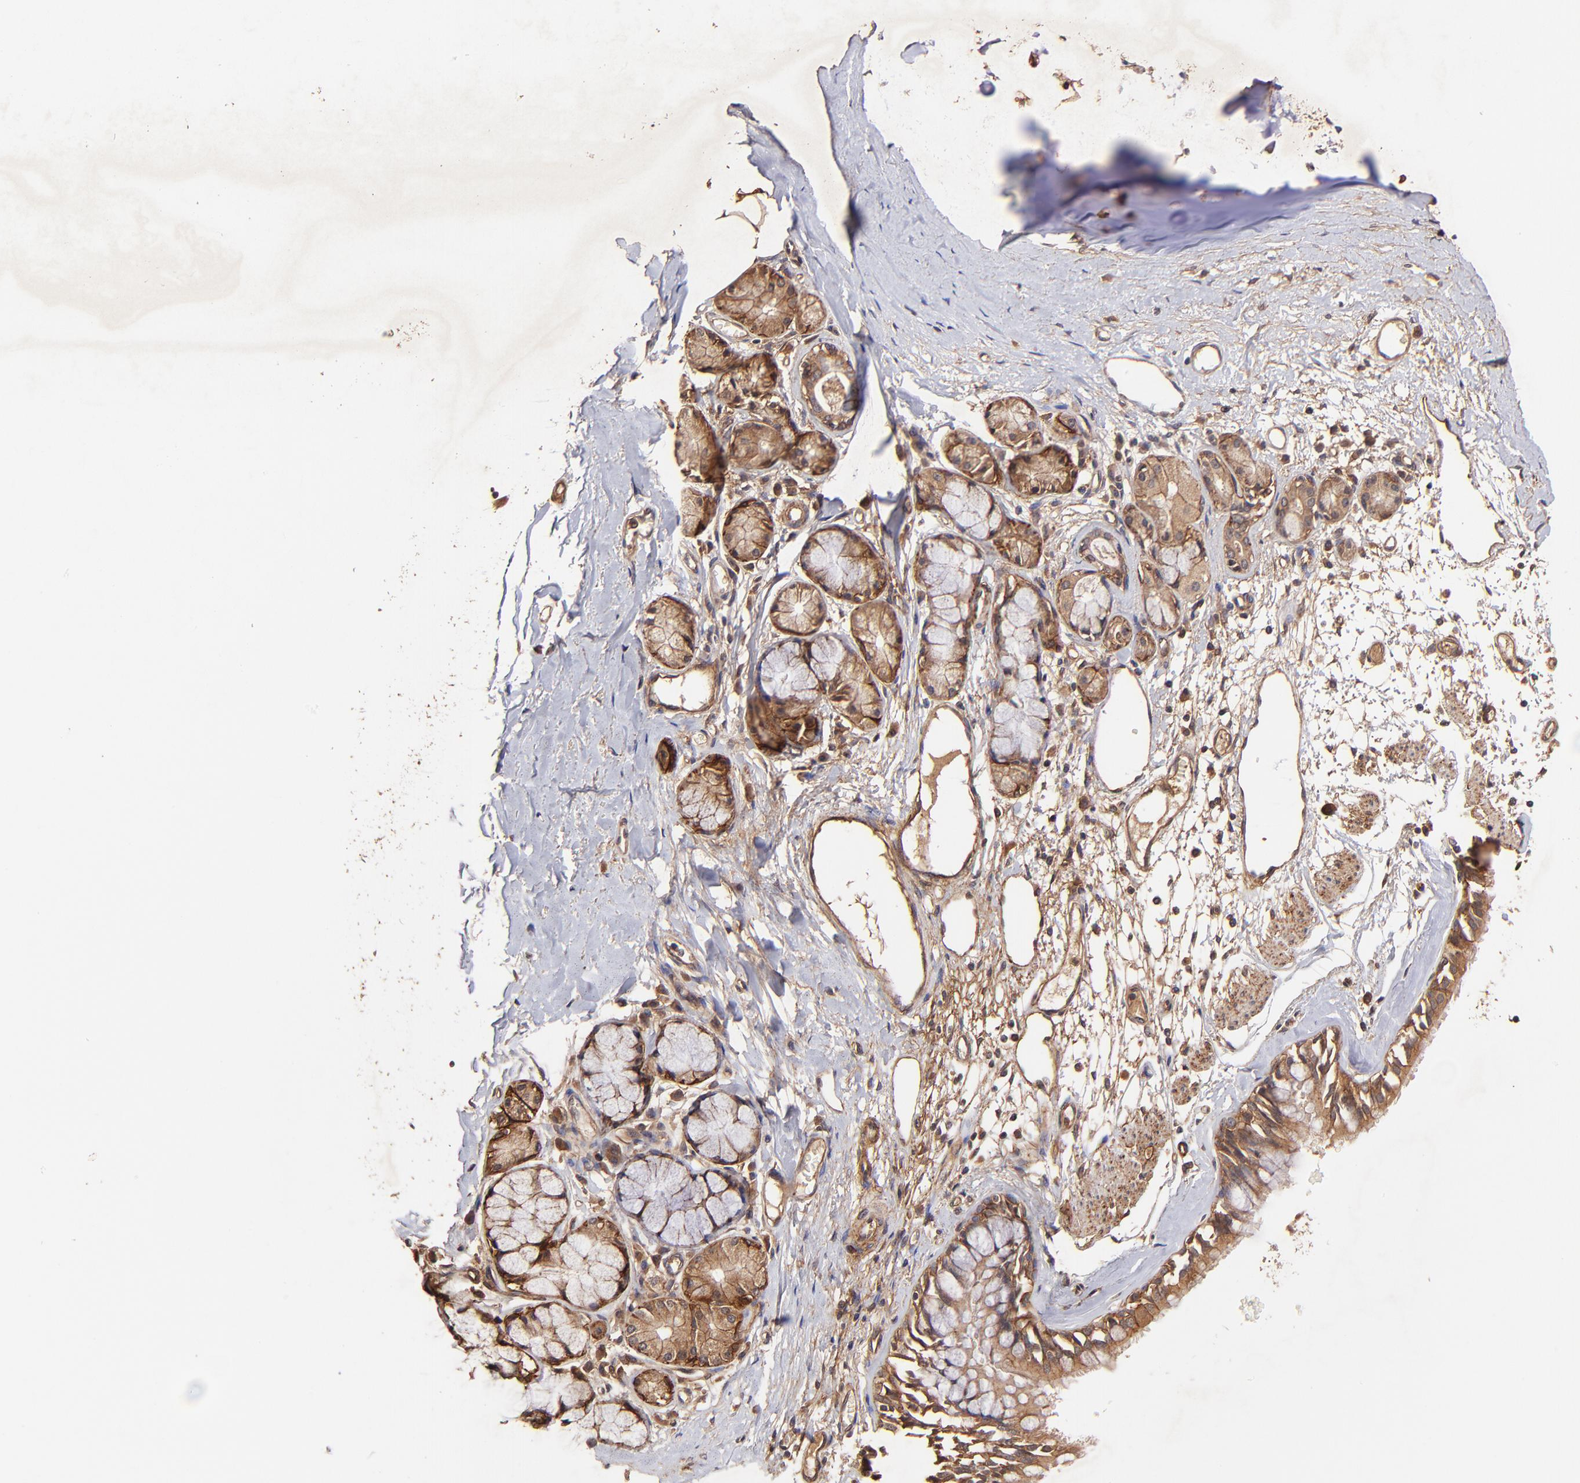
{"staining": {"intensity": "strong", "quantity": ">75%", "location": "cytoplasmic/membranous"}, "tissue": "bronchus", "cell_type": "Respiratory epithelial cells", "image_type": "normal", "snomed": [{"axis": "morphology", "description": "Normal tissue, NOS"}, {"axis": "topography", "description": "Bronchus"}, {"axis": "topography", "description": "Lung"}], "caption": "Brown immunohistochemical staining in unremarkable human bronchus reveals strong cytoplasmic/membranous staining in approximately >75% of respiratory epithelial cells.", "gene": "ITGB1", "patient": {"sex": "female", "age": 56}}